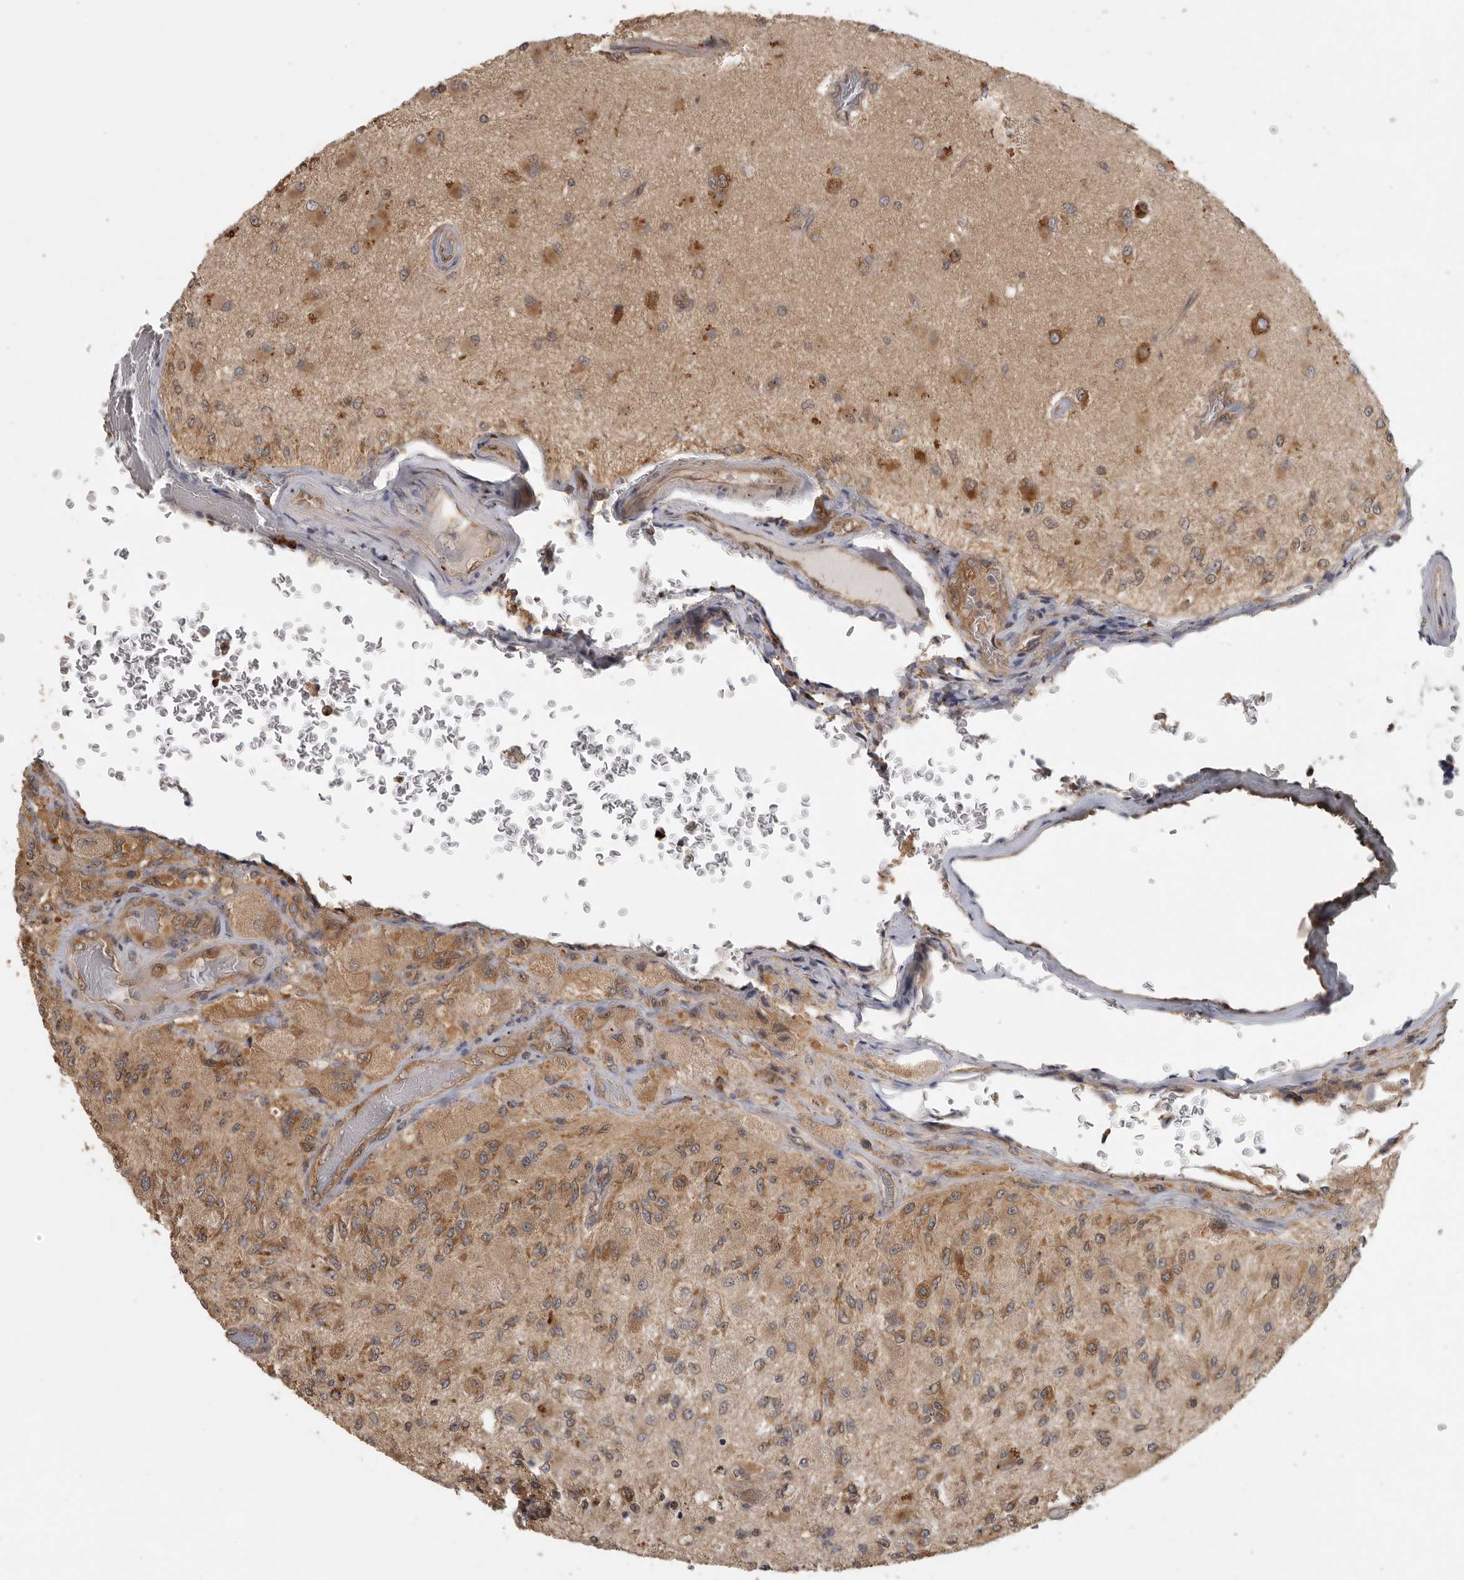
{"staining": {"intensity": "moderate", "quantity": ">75%", "location": "cytoplasmic/membranous"}, "tissue": "glioma", "cell_type": "Tumor cells", "image_type": "cancer", "snomed": [{"axis": "morphology", "description": "Normal tissue, NOS"}, {"axis": "morphology", "description": "Glioma, malignant, High grade"}, {"axis": "topography", "description": "Cerebral cortex"}], "caption": "An immunohistochemistry (IHC) micrograph of tumor tissue is shown. Protein staining in brown highlights moderate cytoplasmic/membranous positivity in glioma within tumor cells.", "gene": "CCT8", "patient": {"sex": "male", "age": 77}}